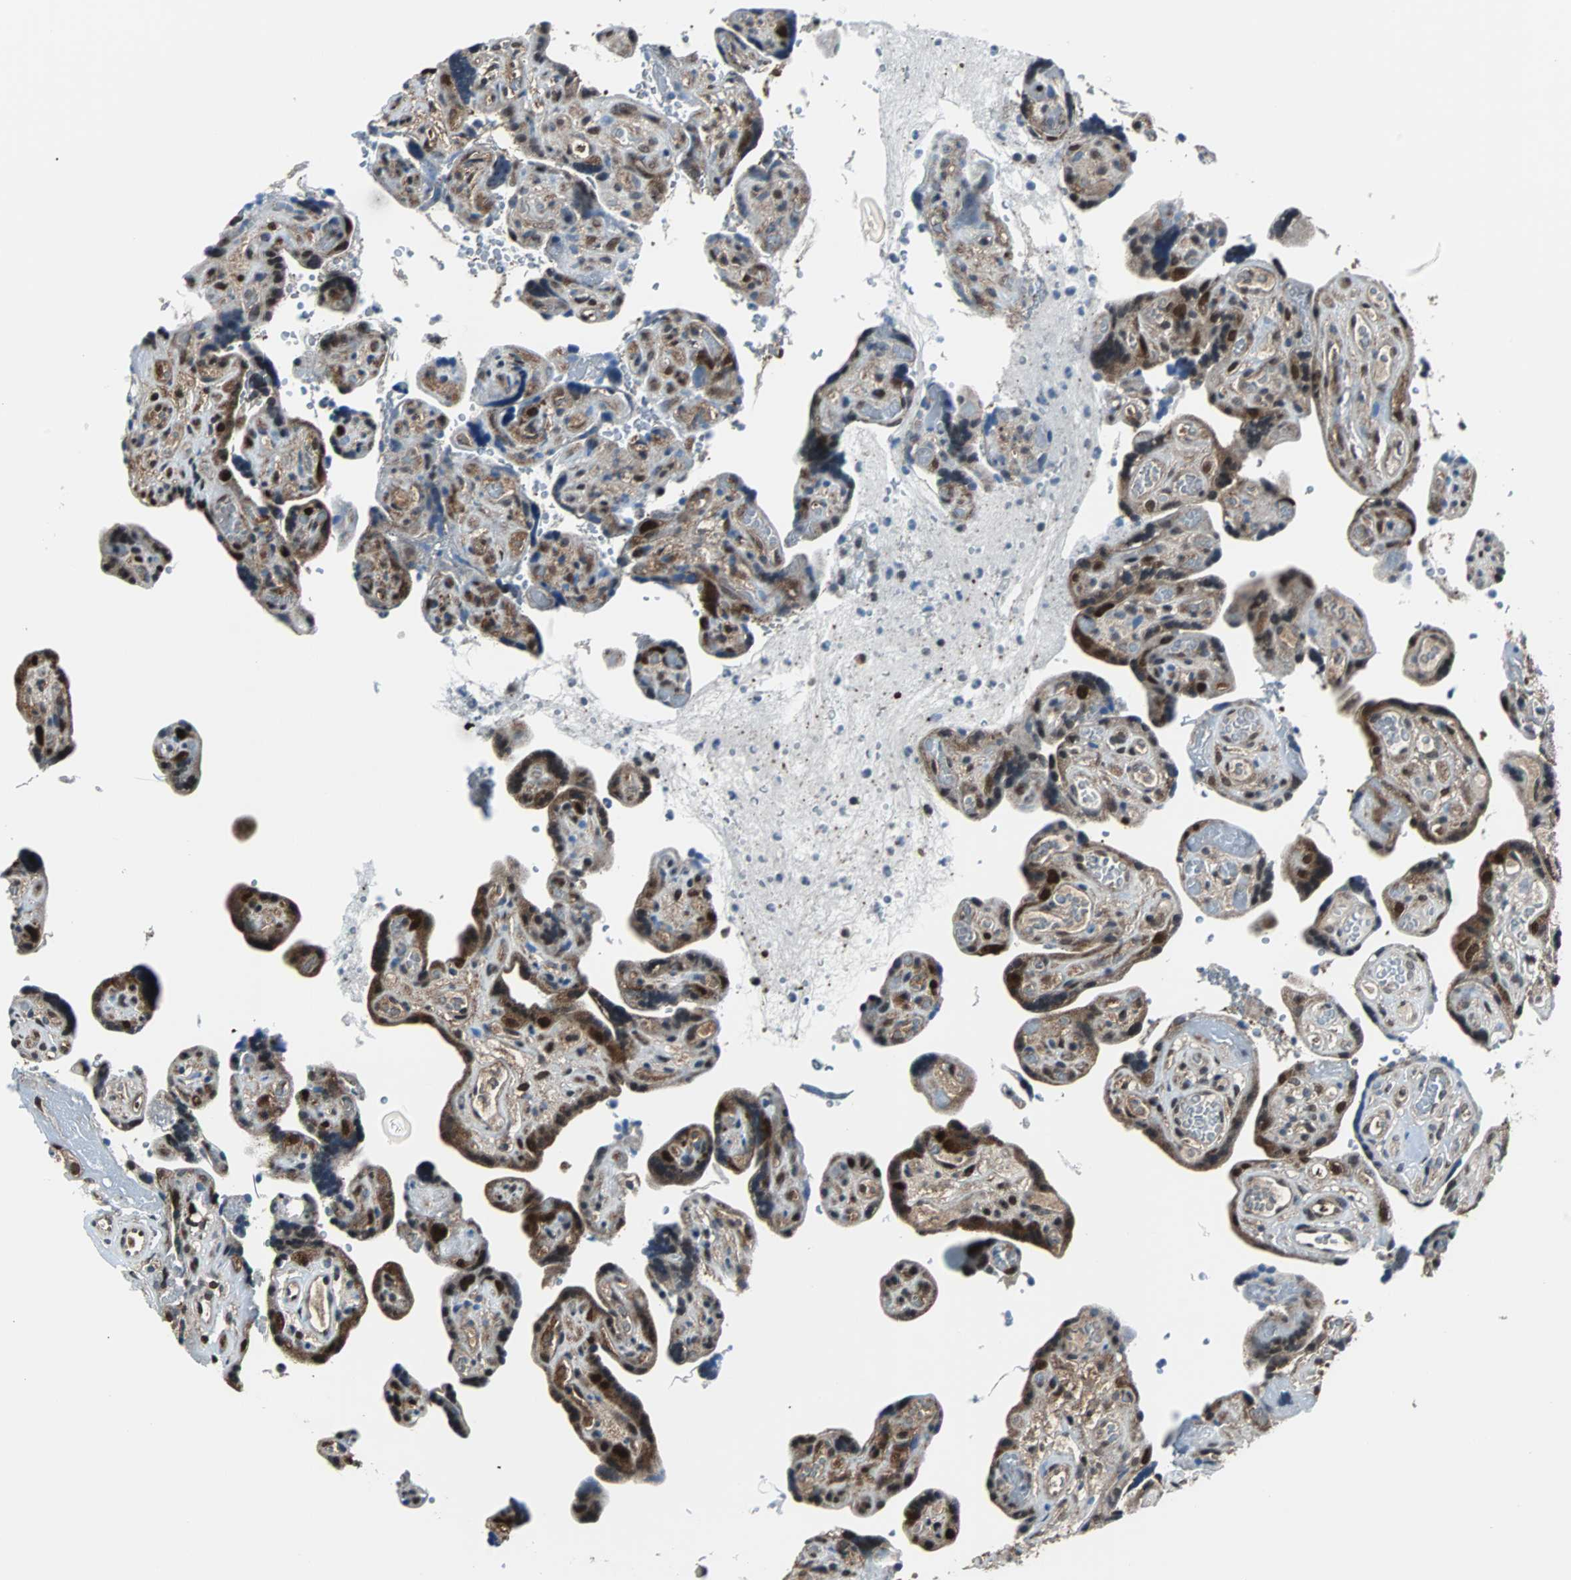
{"staining": {"intensity": "strong", "quantity": ">75%", "location": "cytoplasmic/membranous,nuclear"}, "tissue": "placenta", "cell_type": "Trophoblastic cells", "image_type": "normal", "snomed": [{"axis": "morphology", "description": "Normal tissue, NOS"}, {"axis": "topography", "description": "Placenta"}], "caption": "Immunohistochemical staining of normal placenta shows >75% levels of strong cytoplasmic/membranous,nuclear protein expression in about >75% of trophoblastic cells.", "gene": "VCP", "patient": {"sex": "female", "age": 30}}